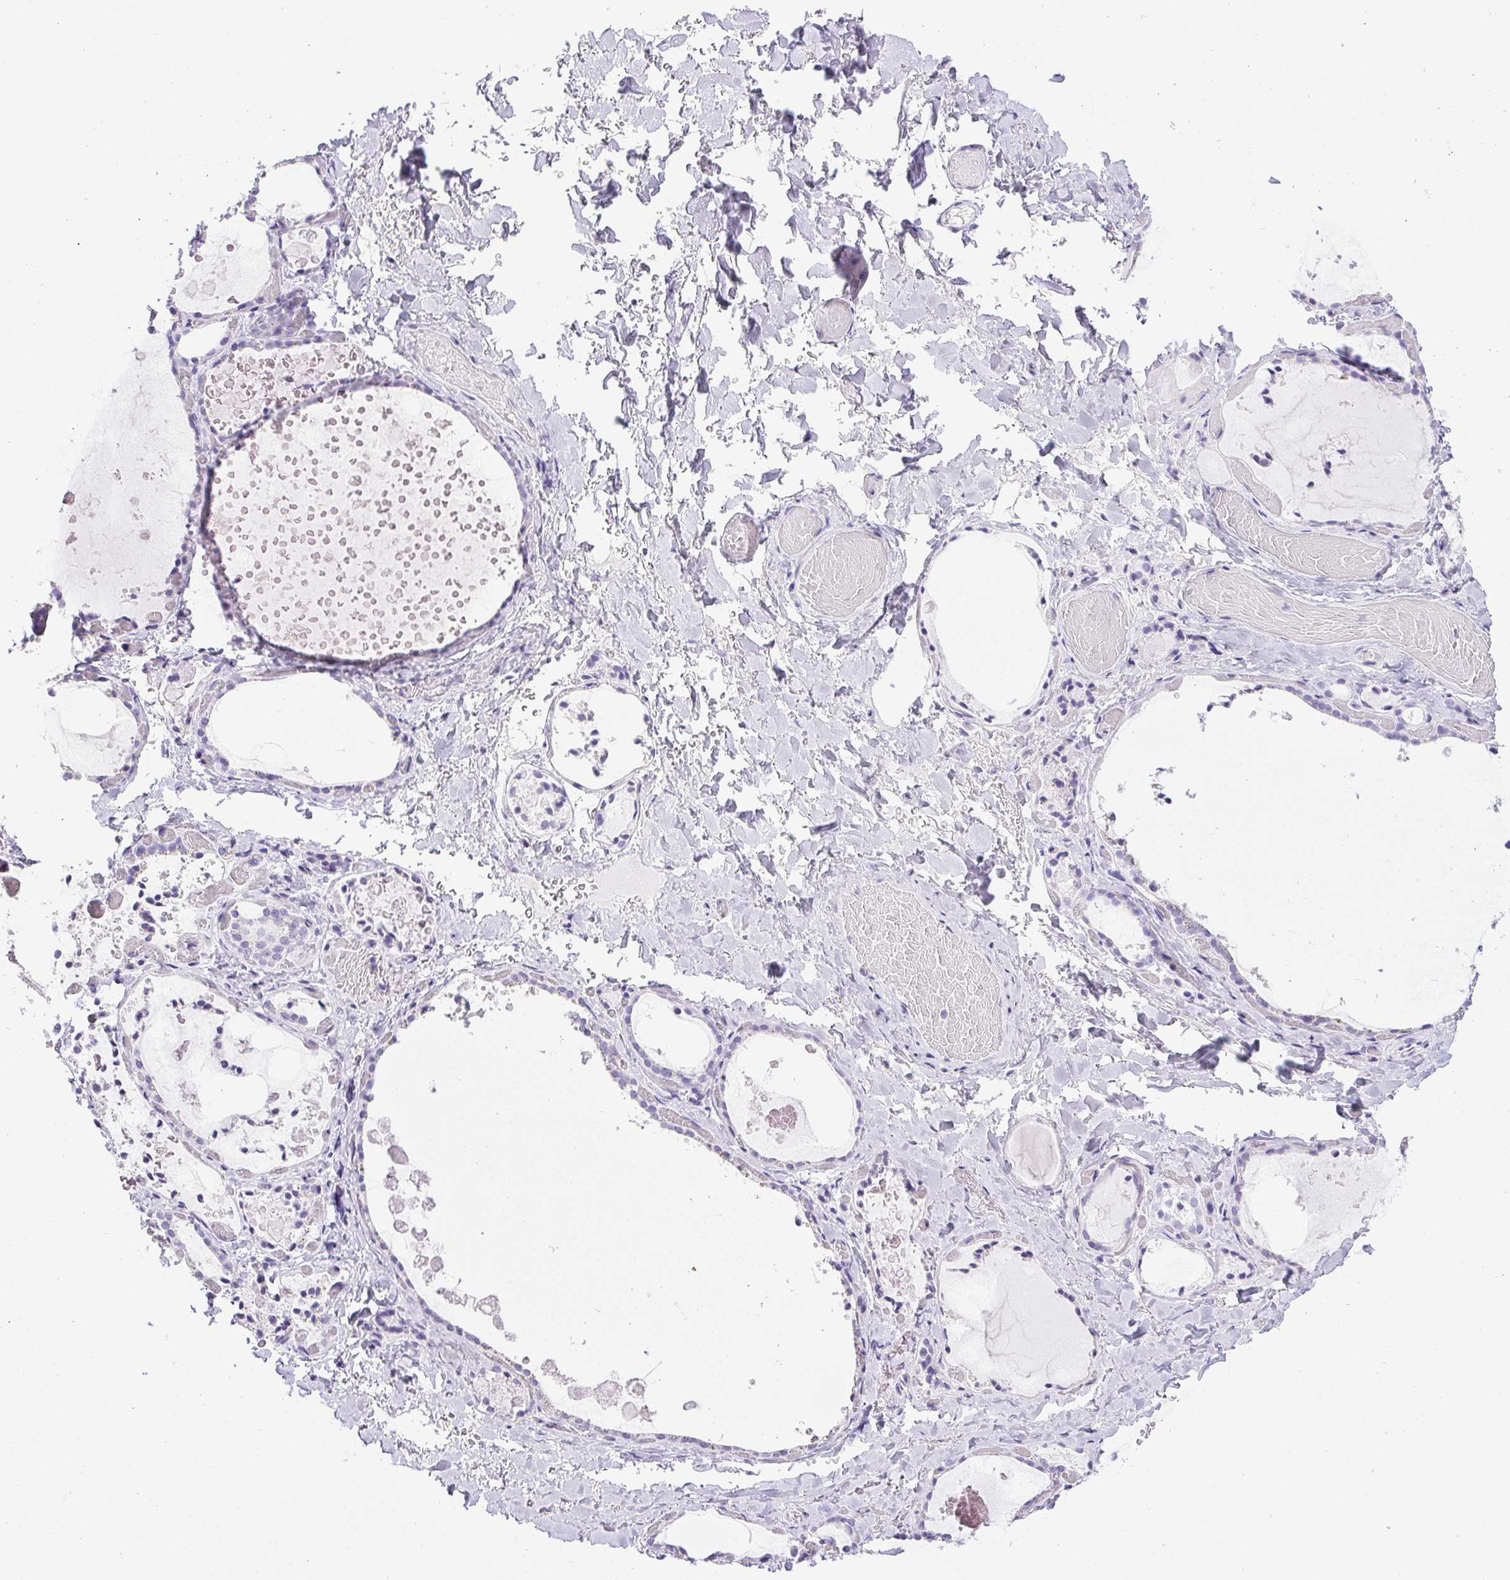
{"staining": {"intensity": "negative", "quantity": "none", "location": "none"}, "tissue": "thyroid gland", "cell_type": "Glandular cells", "image_type": "normal", "snomed": [{"axis": "morphology", "description": "Normal tissue, NOS"}, {"axis": "topography", "description": "Thyroid gland"}], "caption": "Immunohistochemical staining of benign thyroid gland displays no significant staining in glandular cells. Nuclei are stained in blue.", "gene": "HLA", "patient": {"sex": "female", "age": 56}}